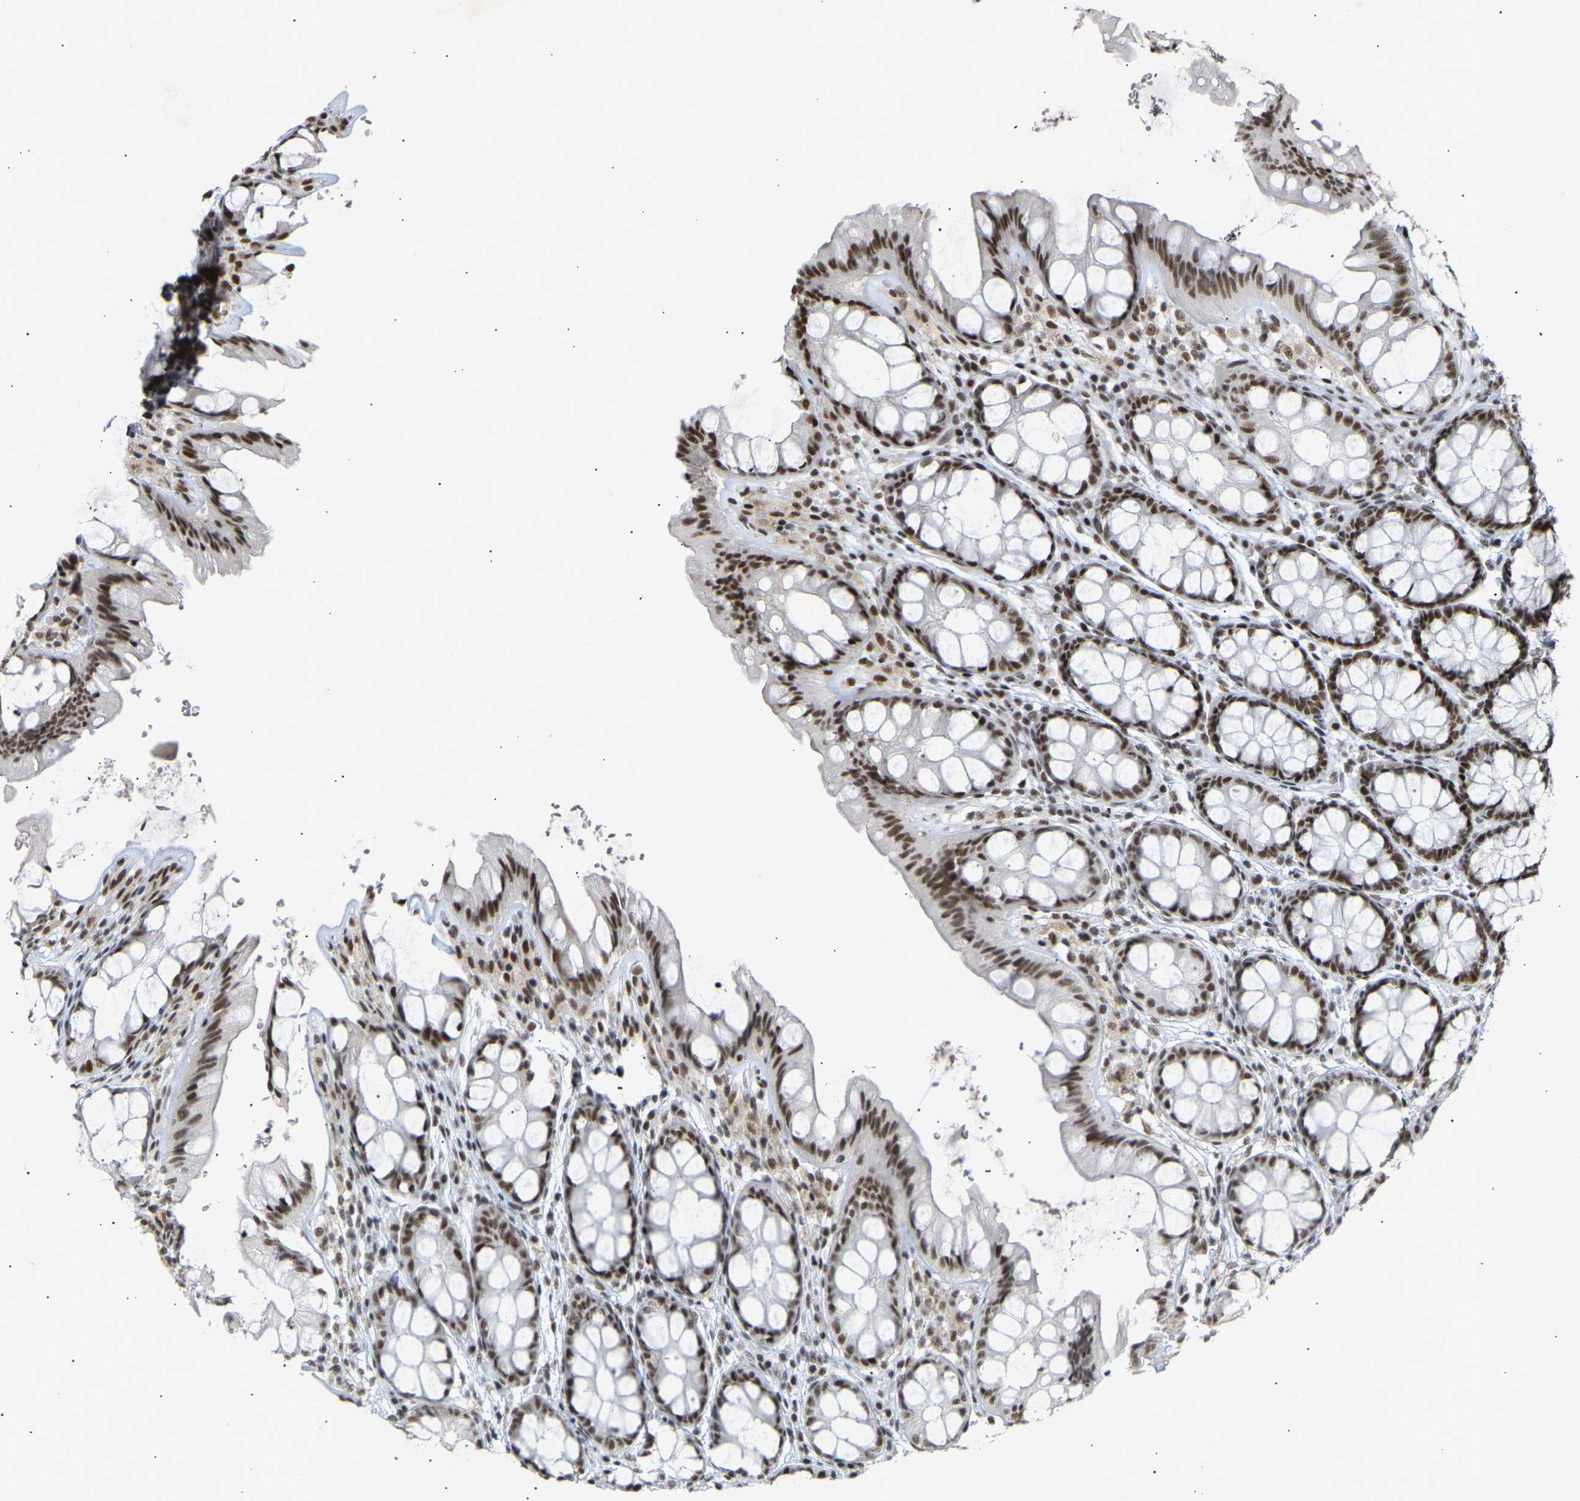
{"staining": {"intensity": "moderate", "quantity": ">75%", "location": "nuclear"}, "tissue": "colon", "cell_type": "Endothelial cells", "image_type": "normal", "snomed": [{"axis": "morphology", "description": "Normal tissue, NOS"}, {"axis": "topography", "description": "Colon"}], "caption": "DAB immunohistochemical staining of normal human colon displays moderate nuclear protein positivity in approximately >75% of endothelial cells. (DAB IHC, brown staining for protein, blue staining for nuclei).", "gene": "NELFB", "patient": {"sex": "male", "age": 47}}